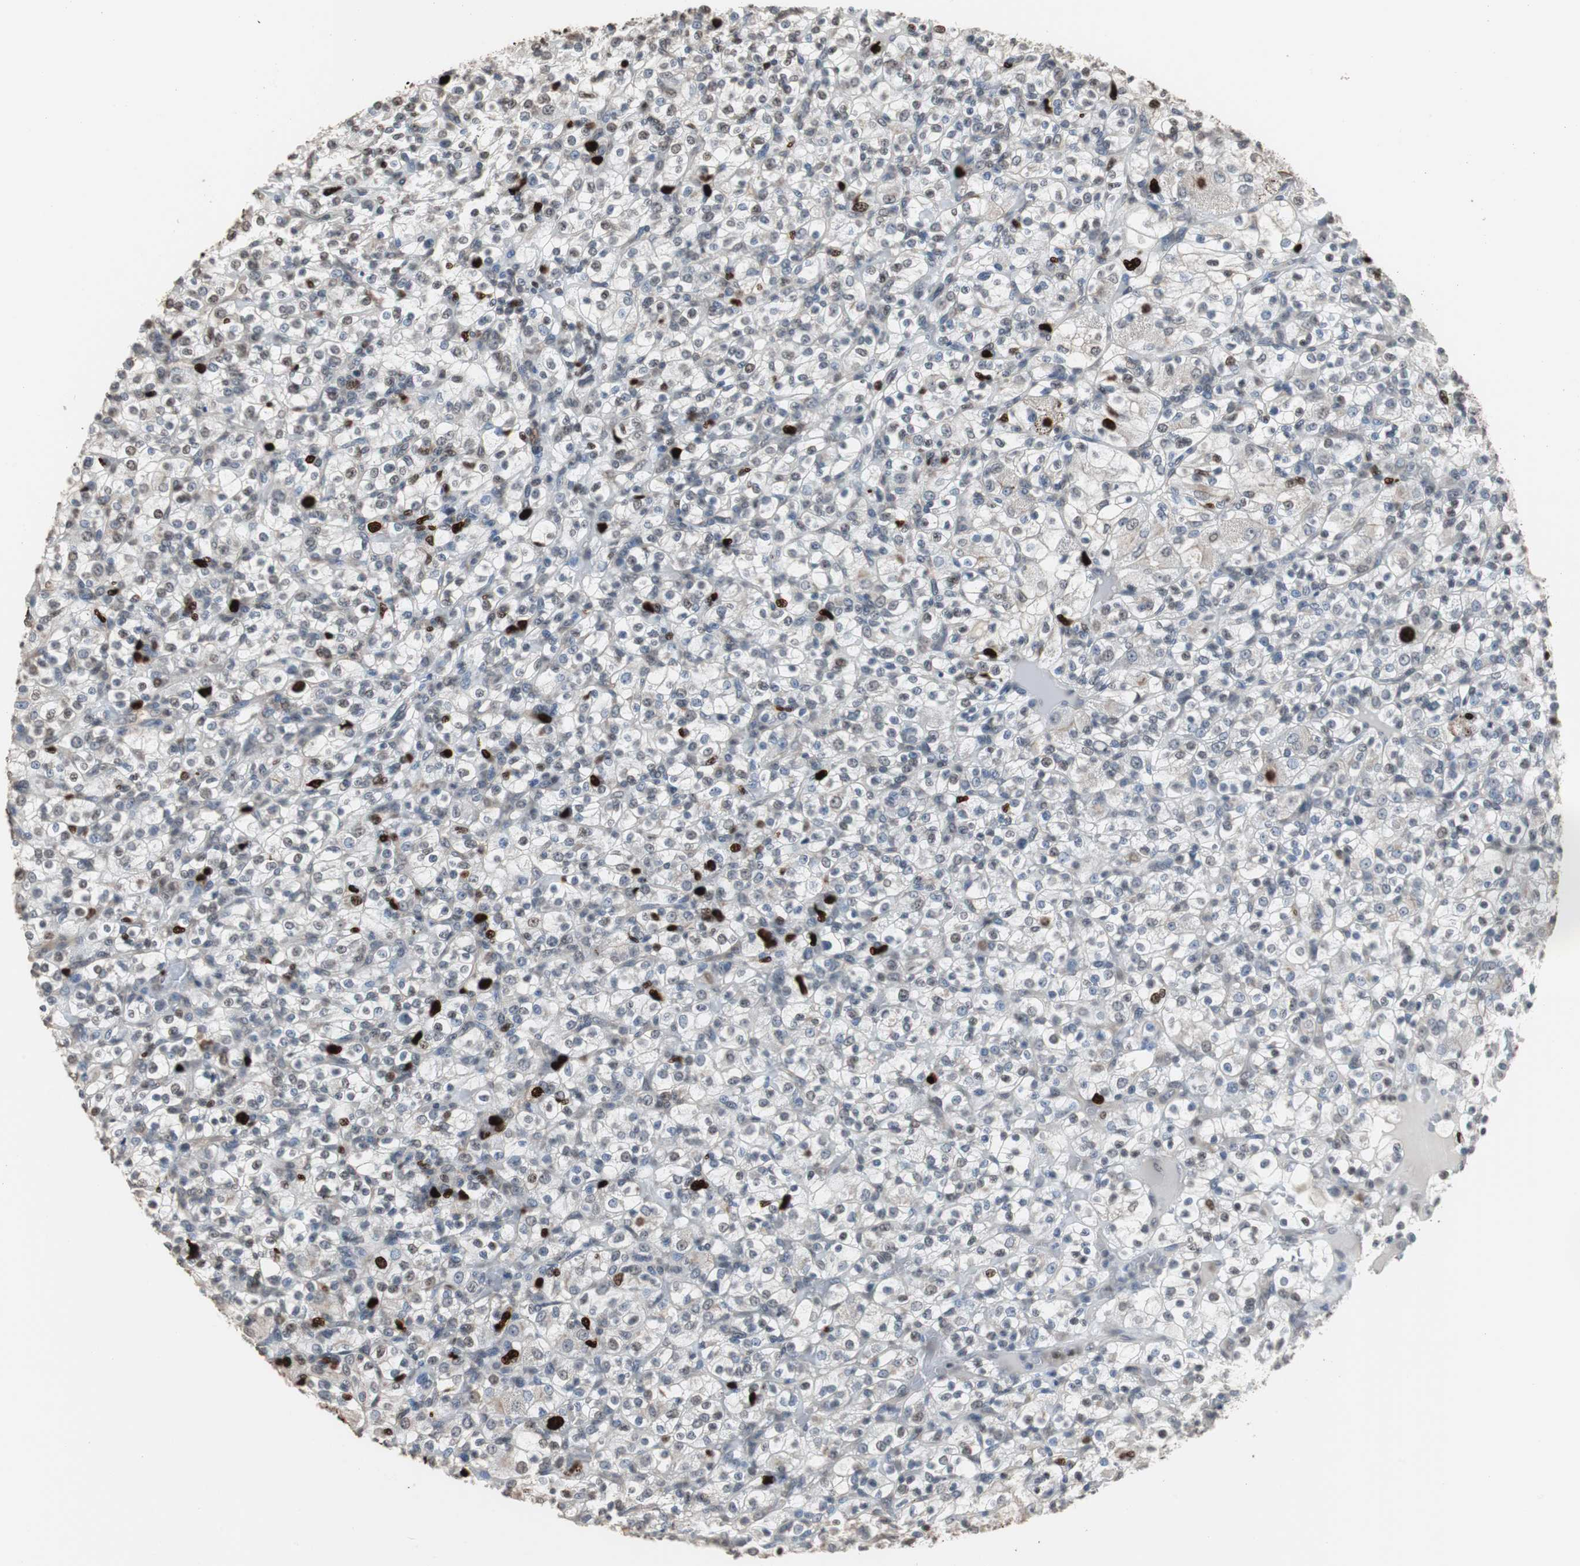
{"staining": {"intensity": "strong", "quantity": "<25%", "location": "cytoplasmic/membranous,nuclear"}, "tissue": "renal cancer", "cell_type": "Tumor cells", "image_type": "cancer", "snomed": [{"axis": "morphology", "description": "Normal tissue, NOS"}, {"axis": "morphology", "description": "Adenocarcinoma, NOS"}, {"axis": "topography", "description": "Kidney"}], "caption": "Adenocarcinoma (renal) stained with IHC demonstrates strong cytoplasmic/membranous and nuclear staining in about <25% of tumor cells.", "gene": "TOP2A", "patient": {"sex": "female", "age": 72}}